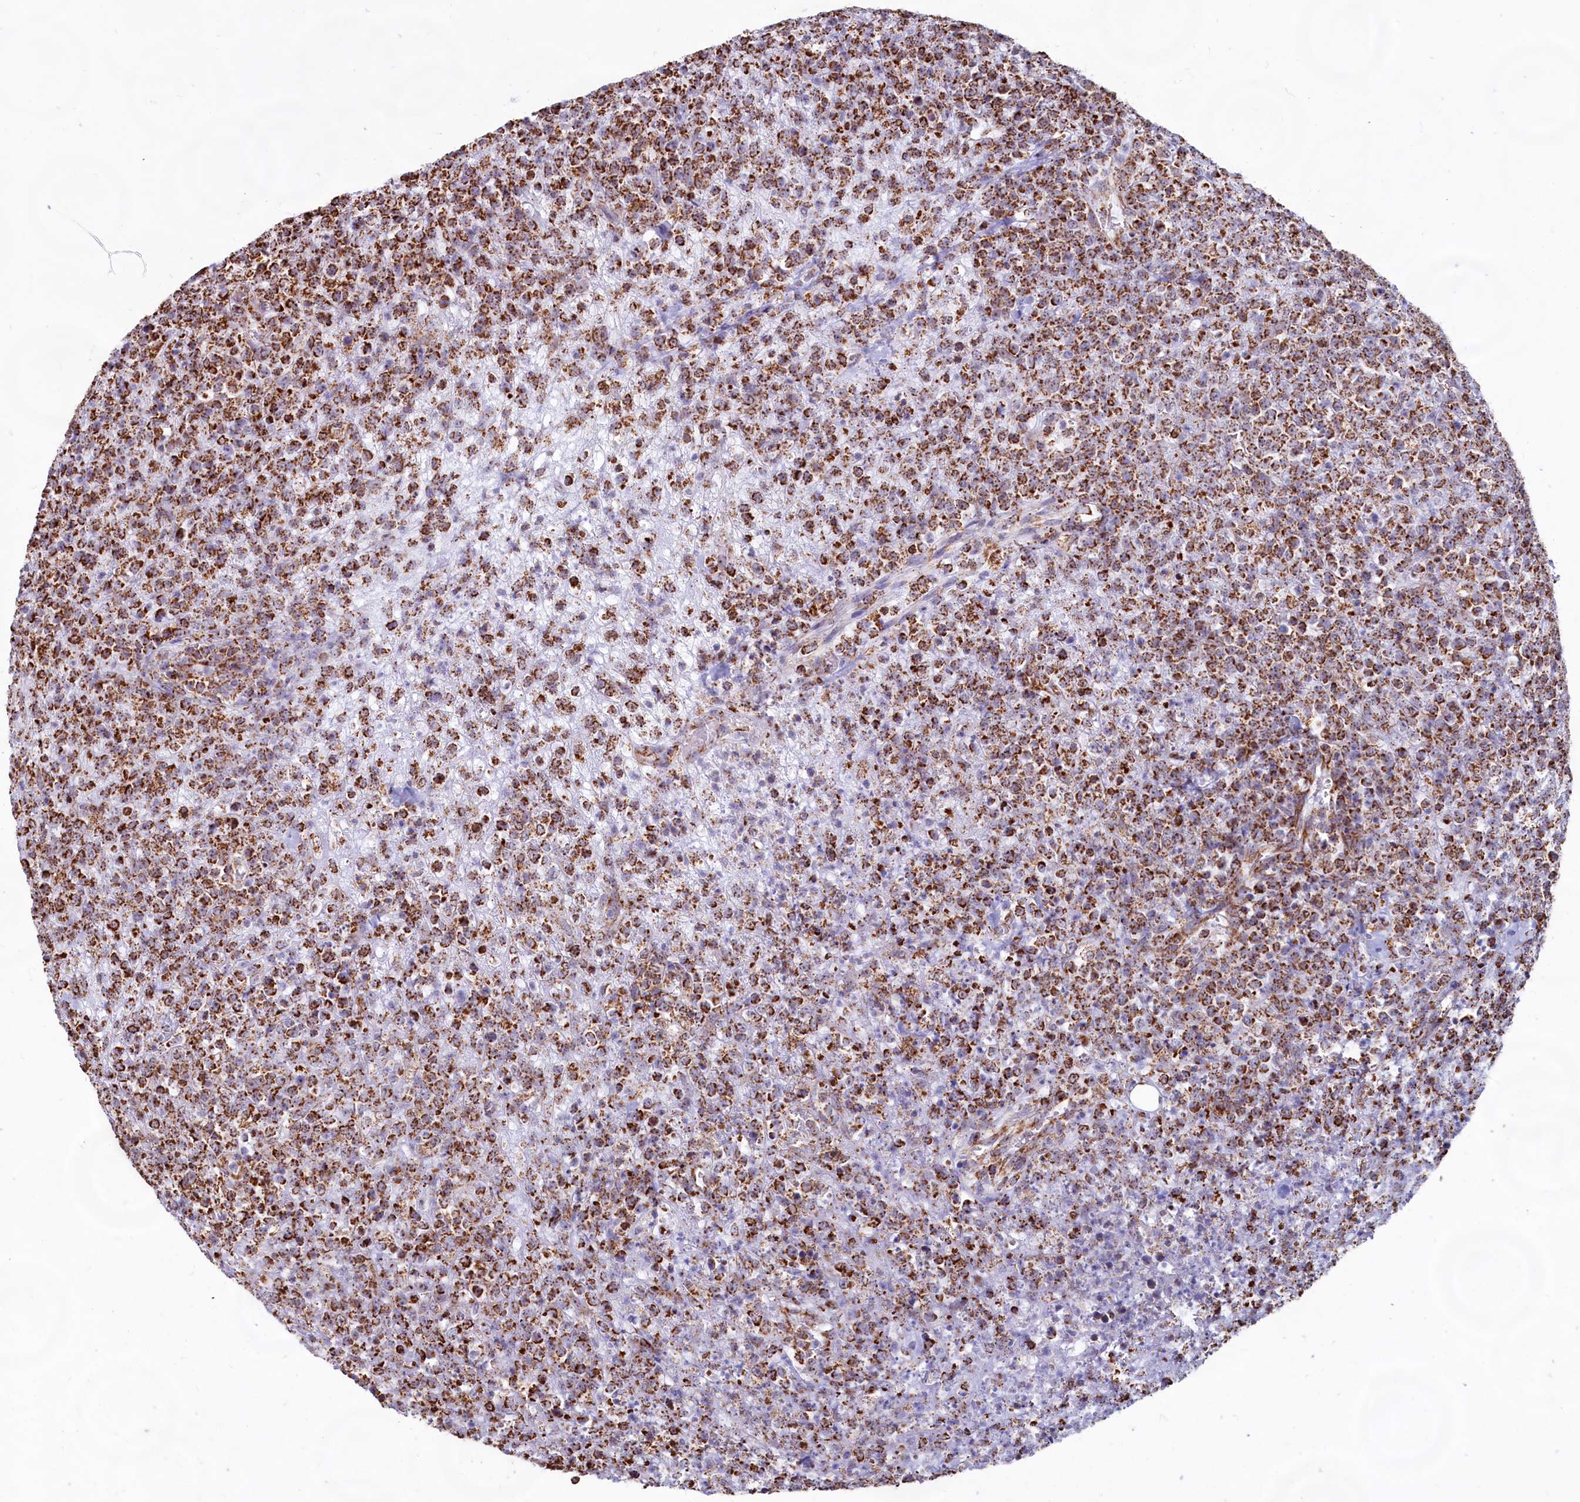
{"staining": {"intensity": "strong", "quantity": ">75%", "location": "cytoplasmic/membranous"}, "tissue": "lymphoma", "cell_type": "Tumor cells", "image_type": "cancer", "snomed": [{"axis": "morphology", "description": "Malignant lymphoma, non-Hodgkin's type, High grade"}, {"axis": "topography", "description": "Colon"}], "caption": "High-grade malignant lymphoma, non-Hodgkin's type stained with immunohistochemistry (IHC) shows strong cytoplasmic/membranous positivity in approximately >75% of tumor cells. (IHC, brightfield microscopy, high magnification).", "gene": "C1D", "patient": {"sex": "female", "age": 53}}